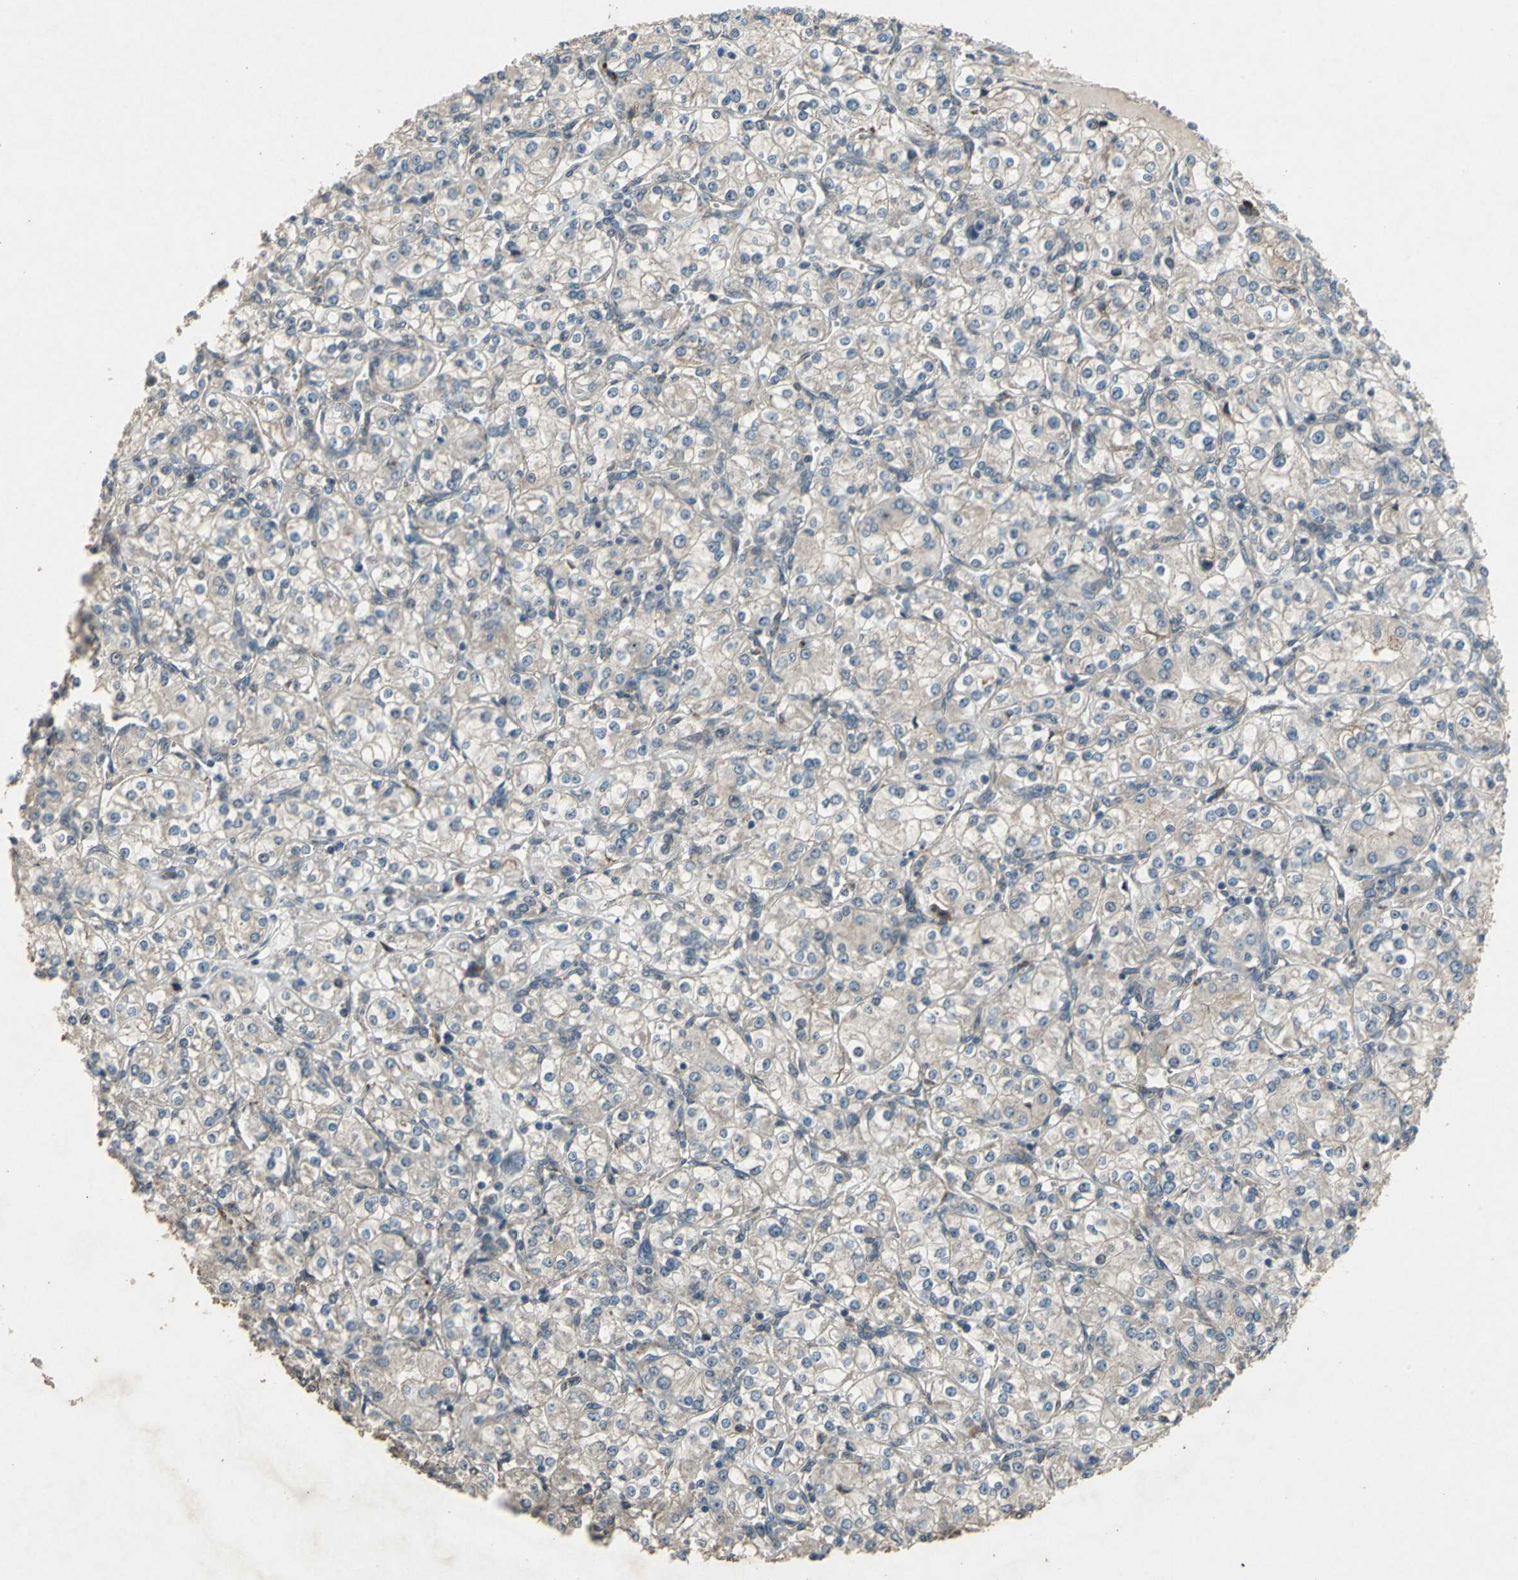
{"staining": {"intensity": "weak", "quantity": "<25%", "location": "cytoplasmic/membranous"}, "tissue": "renal cancer", "cell_type": "Tumor cells", "image_type": "cancer", "snomed": [{"axis": "morphology", "description": "Adenocarcinoma, NOS"}, {"axis": "topography", "description": "Kidney"}], "caption": "There is no significant expression in tumor cells of renal adenocarcinoma.", "gene": "SEPTIN4", "patient": {"sex": "male", "age": 77}}